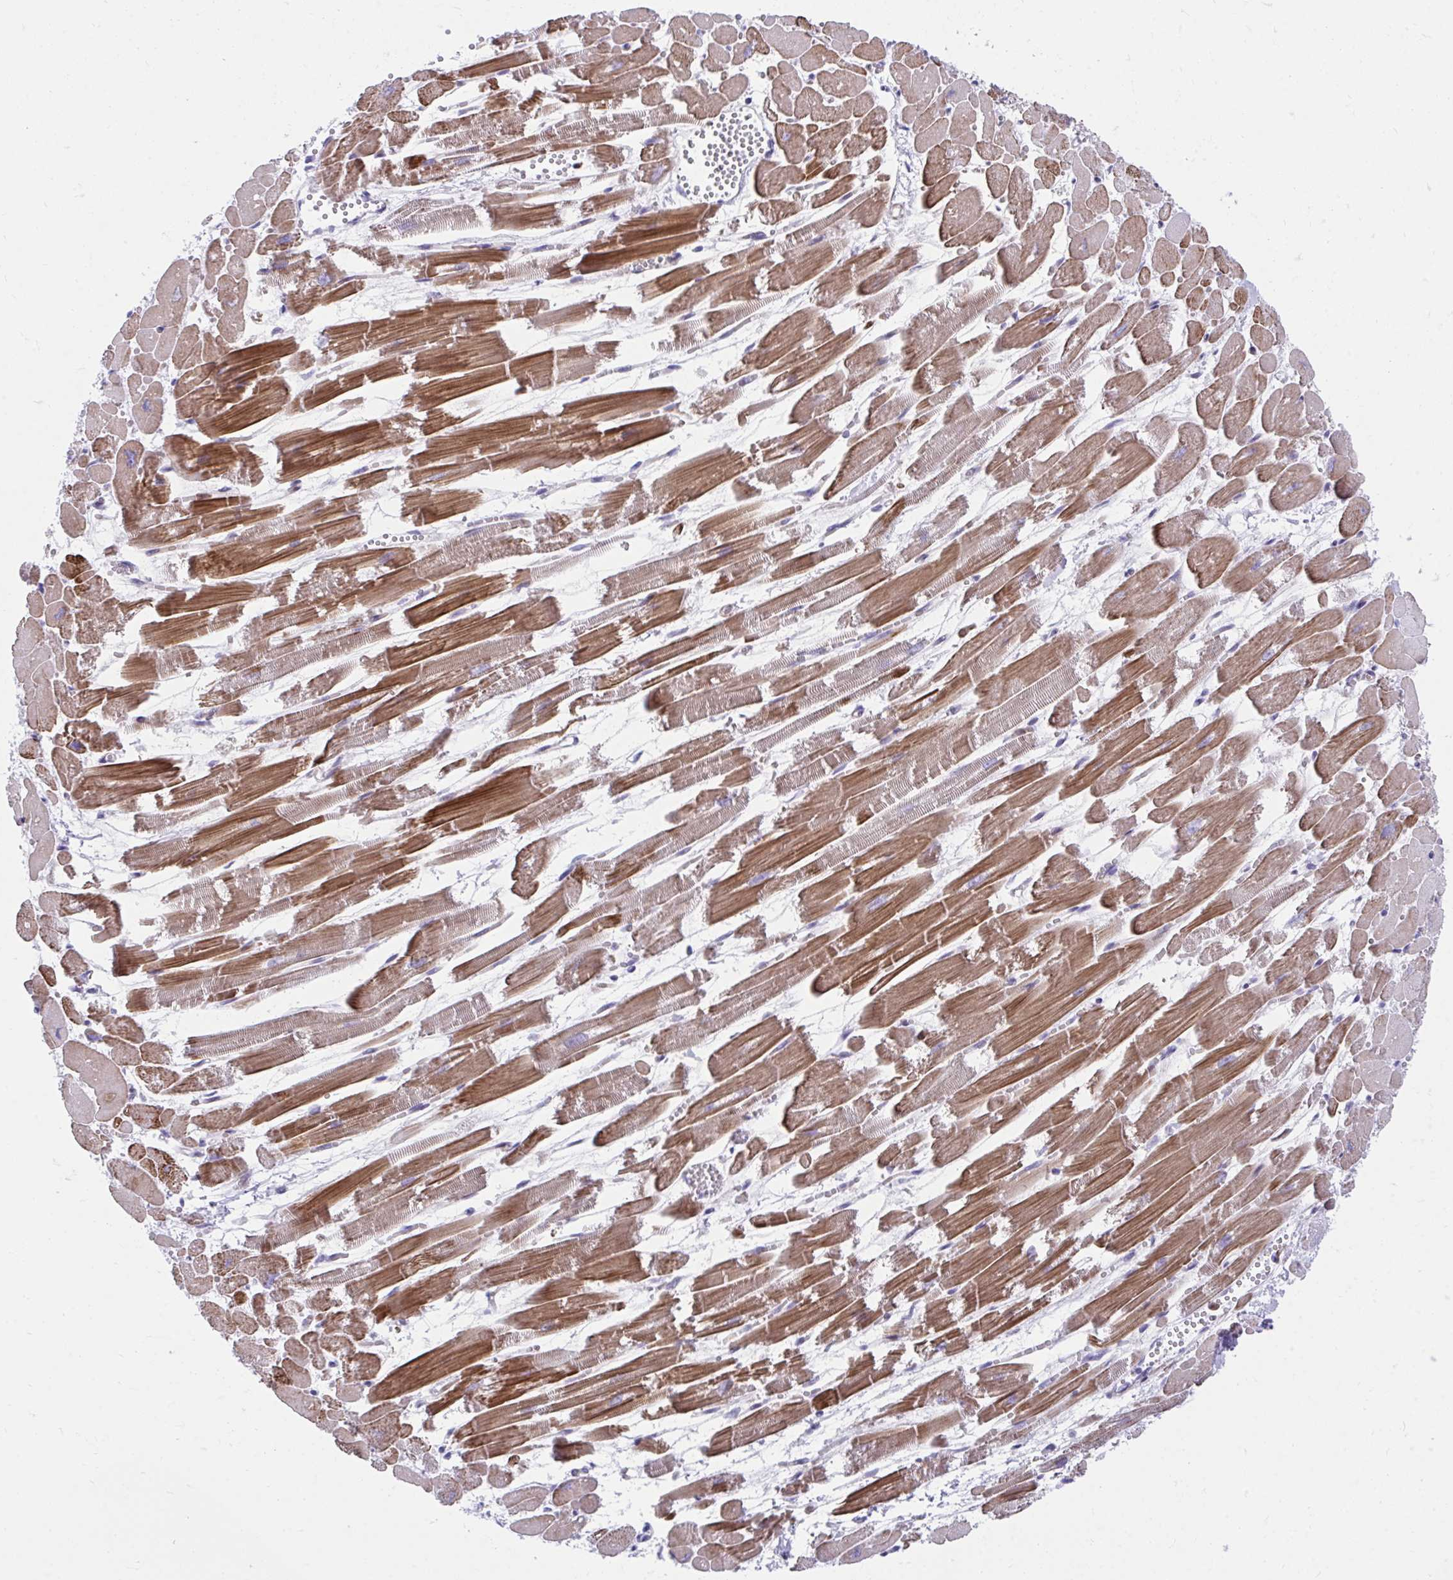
{"staining": {"intensity": "moderate", "quantity": ">75%", "location": "cytoplasmic/membranous"}, "tissue": "heart muscle", "cell_type": "Cardiomyocytes", "image_type": "normal", "snomed": [{"axis": "morphology", "description": "Normal tissue, NOS"}, {"axis": "topography", "description": "Heart"}], "caption": "Protein expression analysis of unremarkable heart muscle exhibits moderate cytoplasmic/membranous expression in approximately >75% of cardiomyocytes.", "gene": "CSTB", "patient": {"sex": "female", "age": 52}}